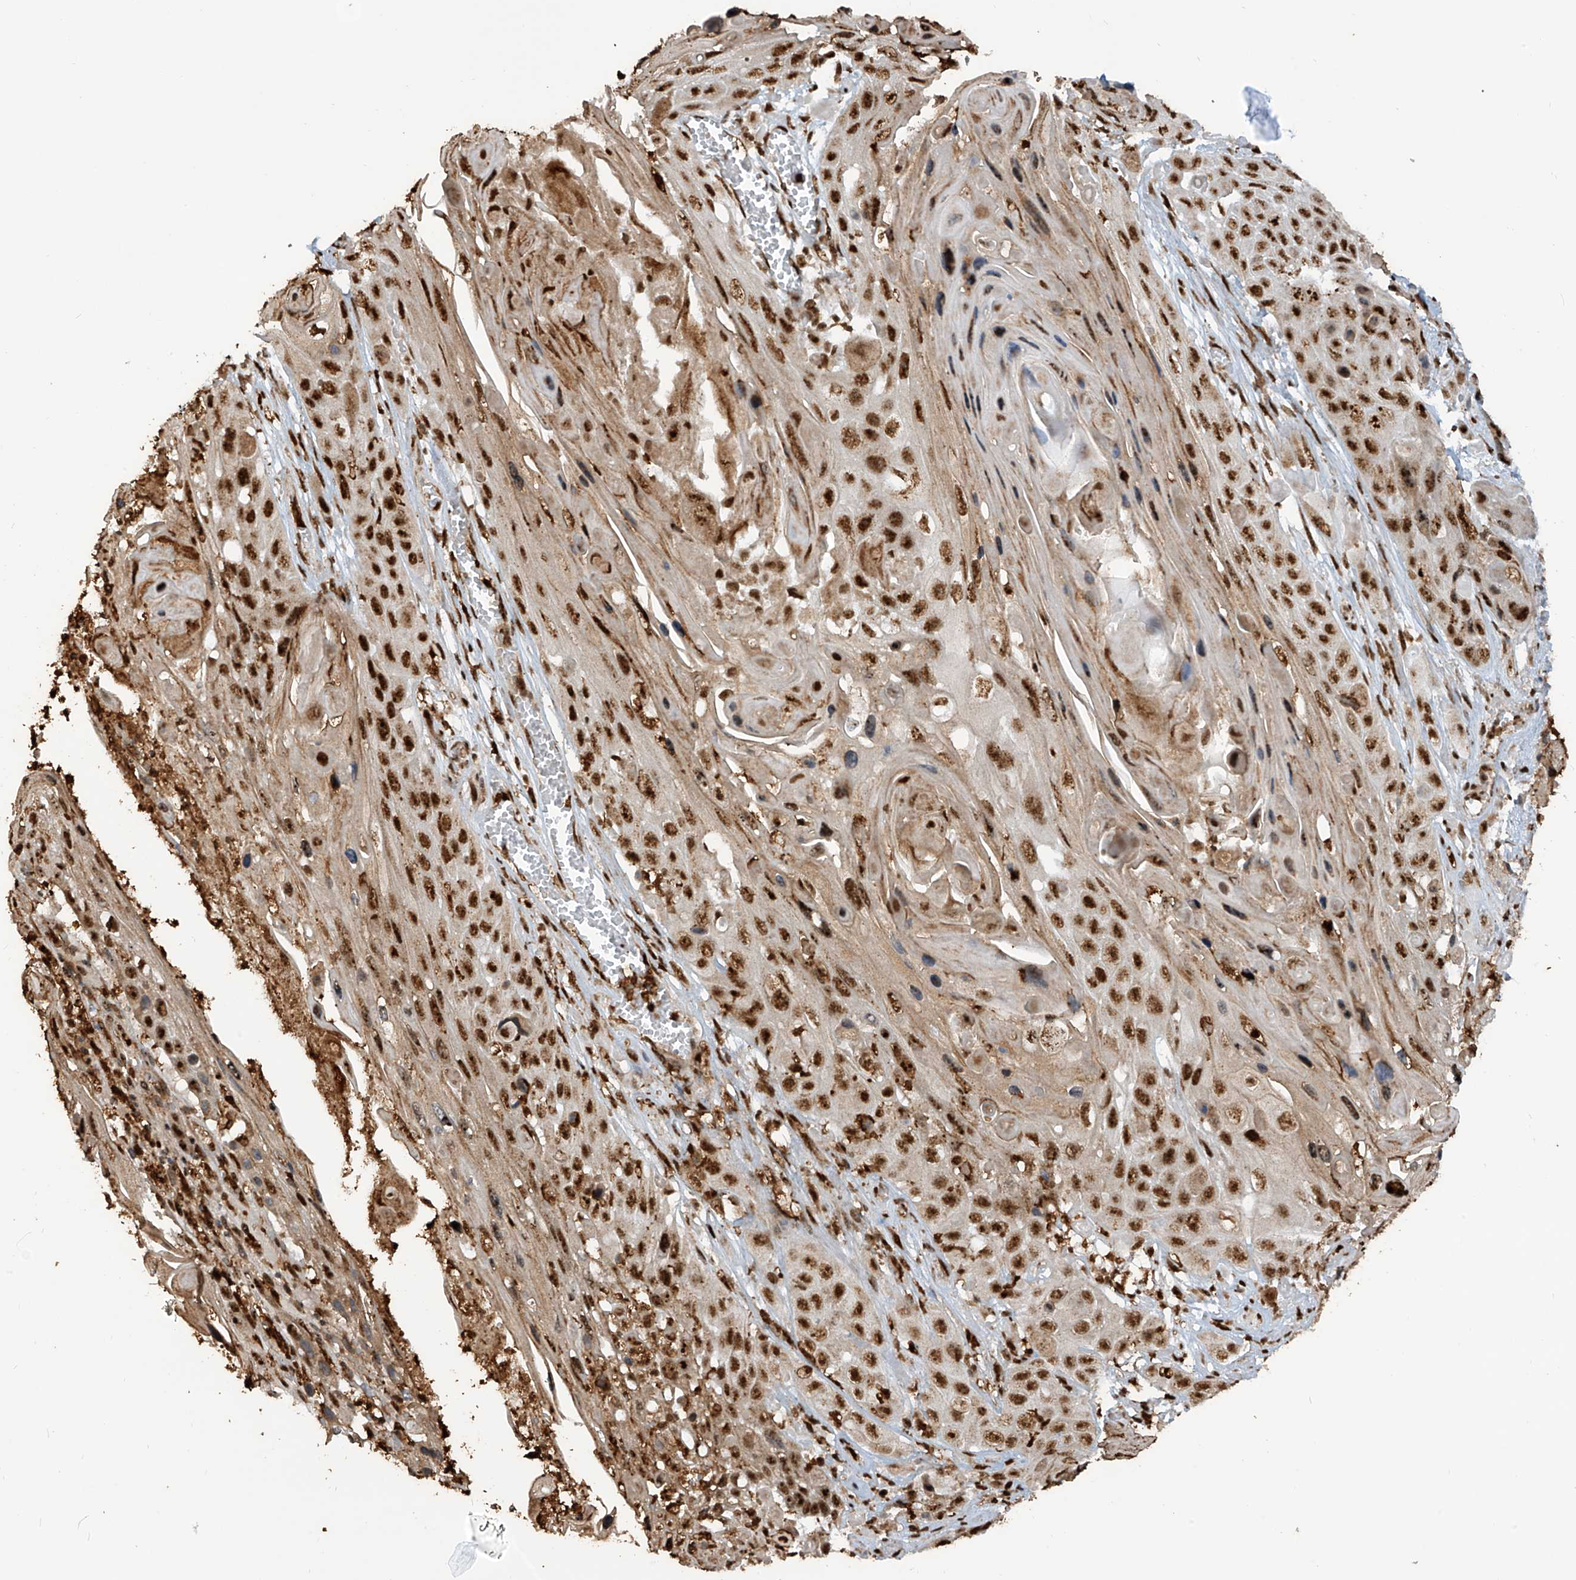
{"staining": {"intensity": "strong", "quantity": ">75%", "location": "nuclear"}, "tissue": "skin cancer", "cell_type": "Tumor cells", "image_type": "cancer", "snomed": [{"axis": "morphology", "description": "Squamous cell carcinoma, NOS"}, {"axis": "topography", "description": "Skin"}], "caption": "A brown stain highlights strong nuclear expression of a protein in skin cancer tumor cells.", "gene": "LBH", "patient": {"sex": "male", "age": 55}}